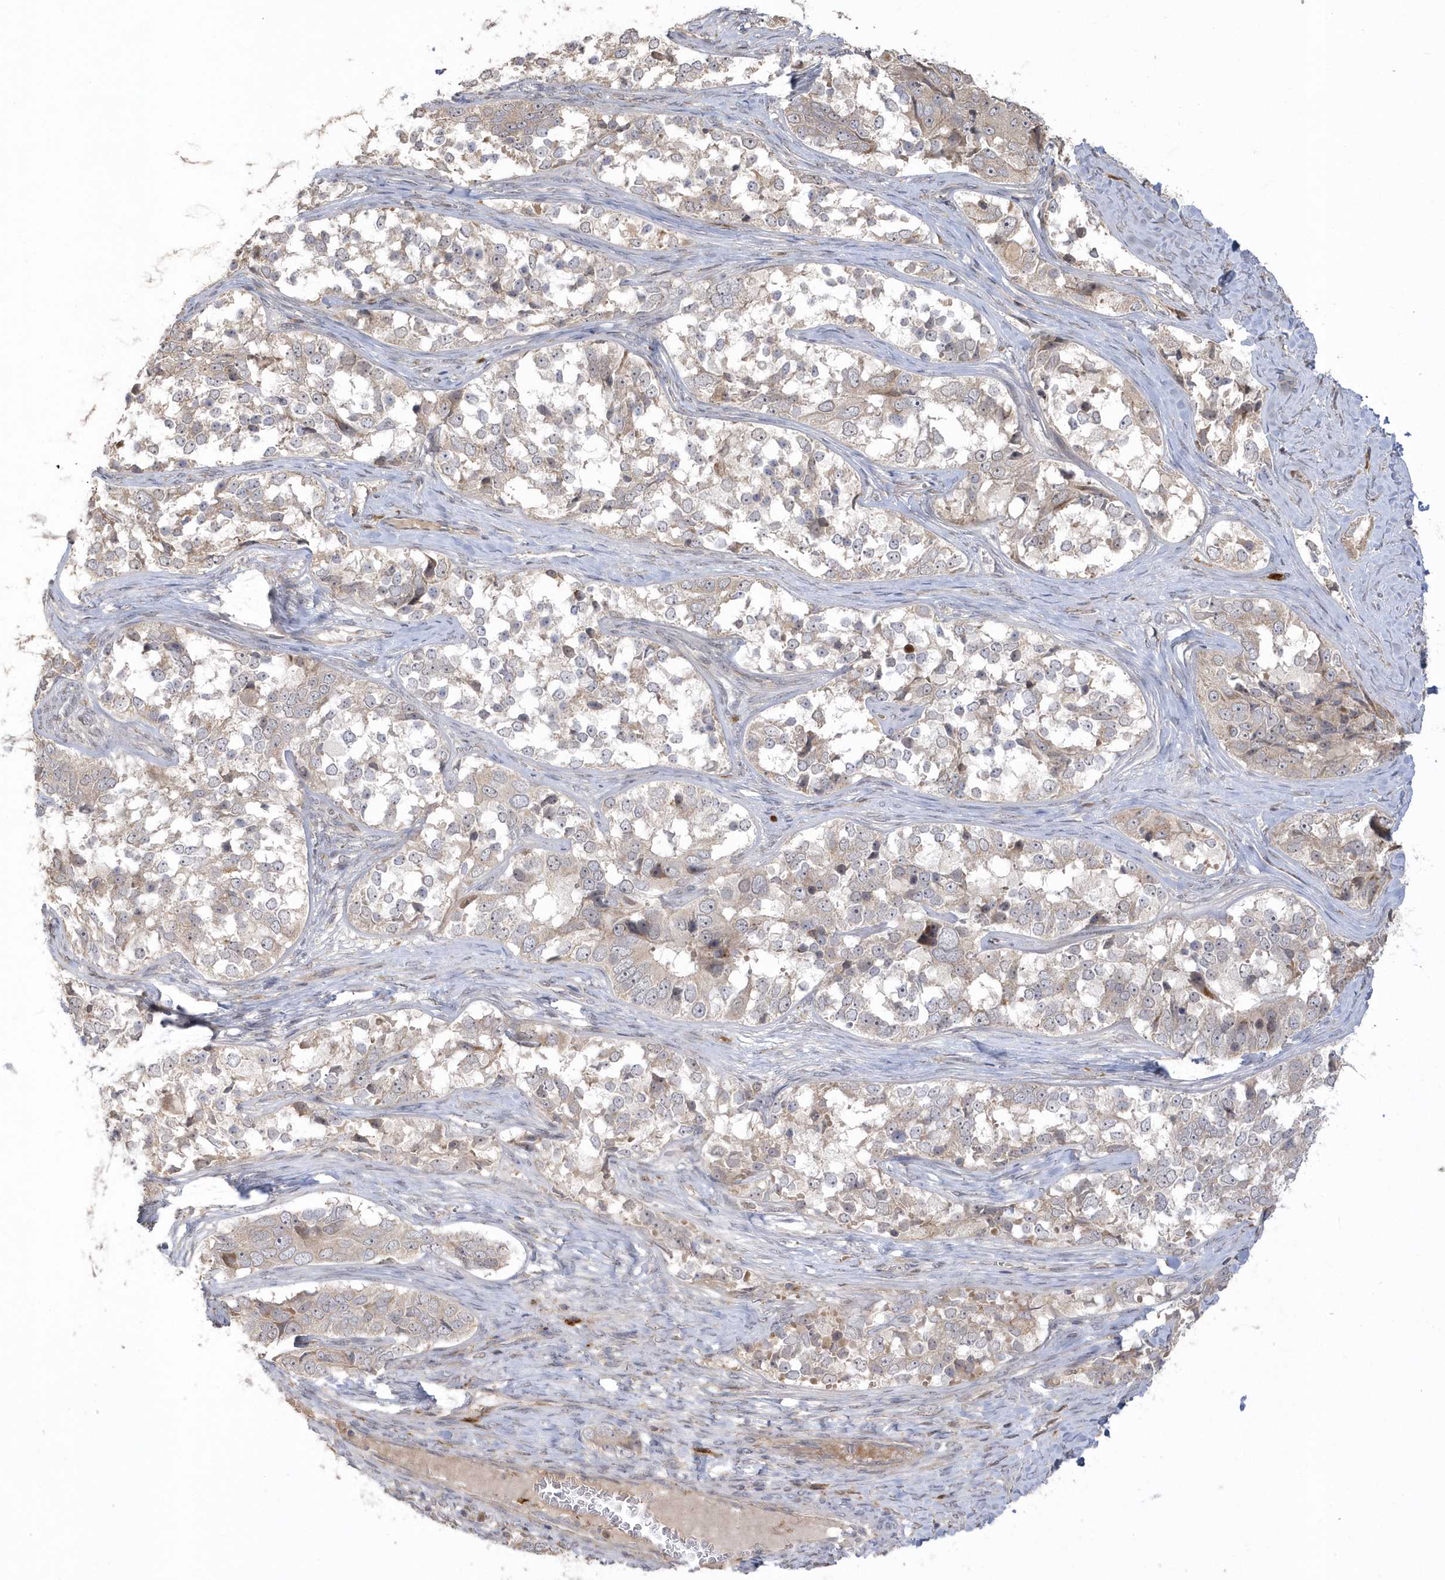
{"staining": {"intensity": "weak", "quantity": ">75%", "location": "cytoplasmic/membranous"}, "tissue": "ovarian cancer", "cell_type": "Tumor cells", "image_type": "cancer", "snomed": [{"axis": "morphology", "description": "Carcinoma, endometroid"}, {"axis": "topography", "description": "Ovary"}], "caption": "This image shows IHC staining of human ovarian cancer, with low weak cytoplasmic/membranous positivity in approximately >75% of tumor cells.", "gene": "NAF1", "patient": {"sex": "female", "age": 51}}